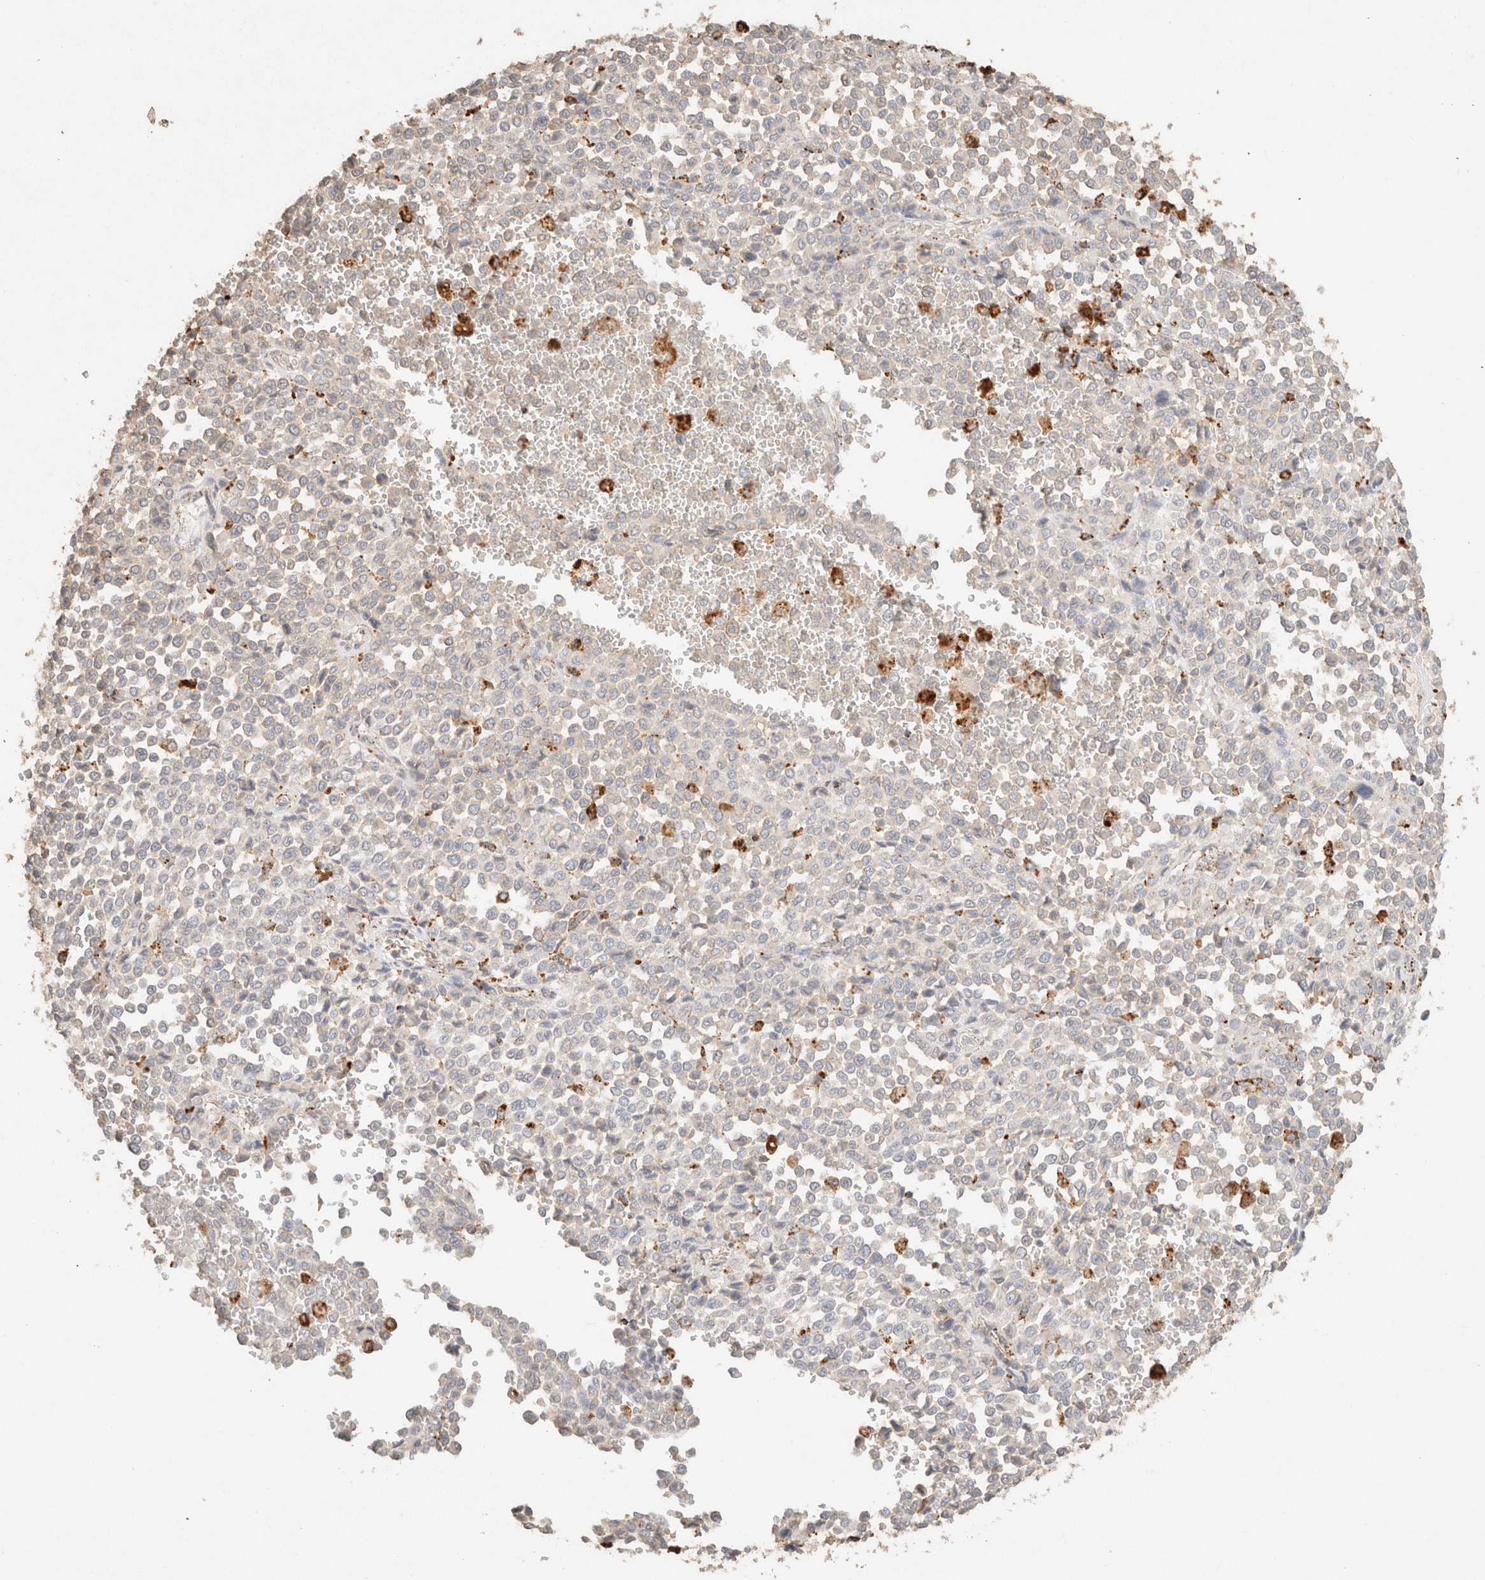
{"staining": {"intensity": "negative", "quantity": "none", "location": "none"}, "tissue": "melanoma", "cell_type": "Tumor cells", "image_type": "cancer", "snomed": [{"axis": "morphology", "description": "Malignant melanoma, Metastatic site"}, {"axis": "topography", "description": "Pancreas"}], "caption": "Malignant melanoma (metastatic site) stained for a protein using immunohistochemistry (IHC) demonstrates no expression tumor cells.", "gene": "CTSC", "patient": {"sex": "female", "age": 30}}